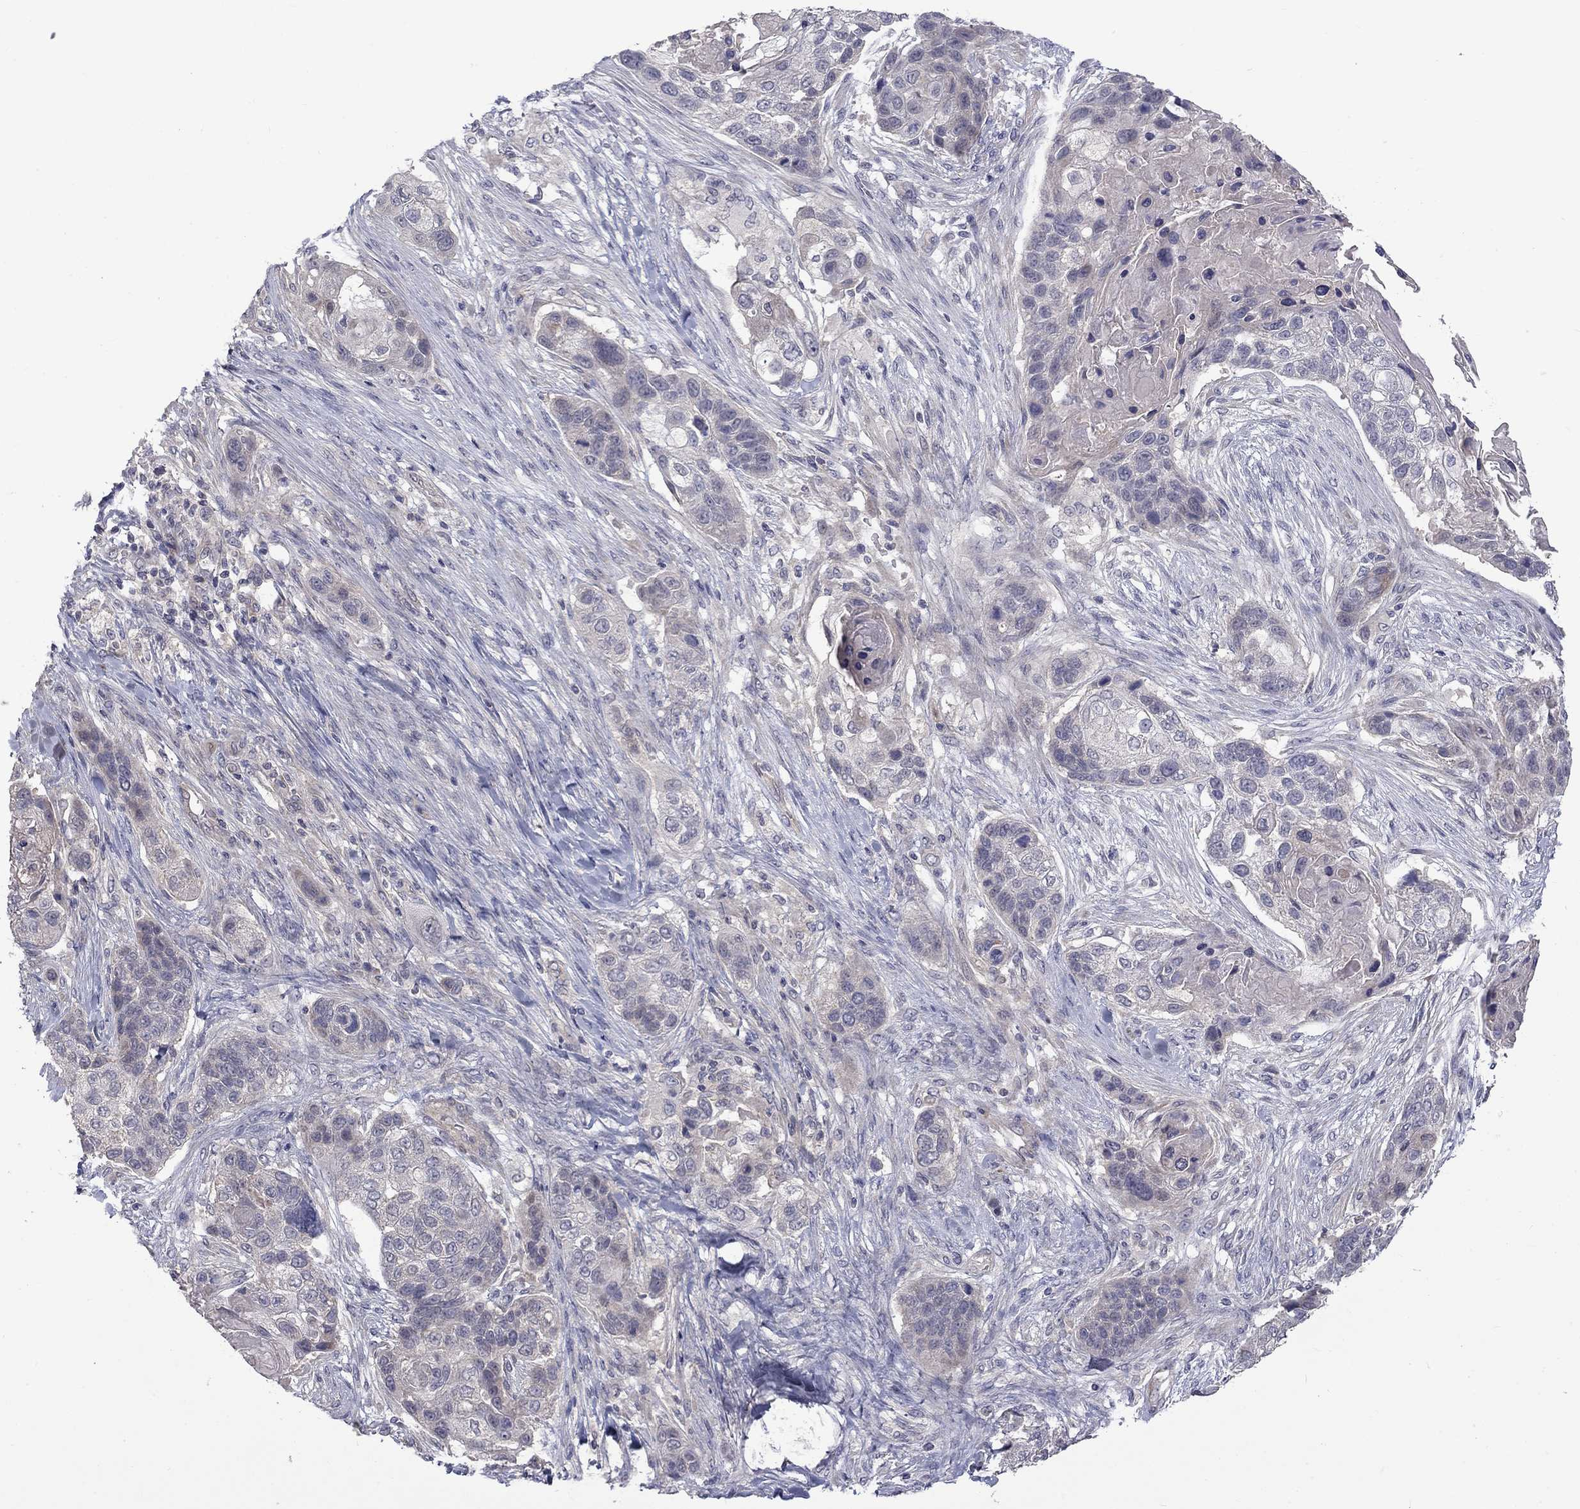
{"staining": {"intensity": "negative", "quantity": "none", "location": "none"}, "tissue": "lung cancer", "cell_type": "Tumor cells", "image_type": "cancer", "snomed": [{"axis": "morphology", "description": "Squamous cell carcinoma, NOS"}, {"axis": "topography", "description": "Lung"}], "caption": "Immunohistochemistry (IHC) of lung cancer (squamous cell carcinoma) shows no staining in tumor cells. (DAB (3,3'-diaminobenzidine) IHC visualized using brightfield microscopy, high magnification).", "gene": "SLC39A14", "patient": {"sex": "male", "age": 69}}